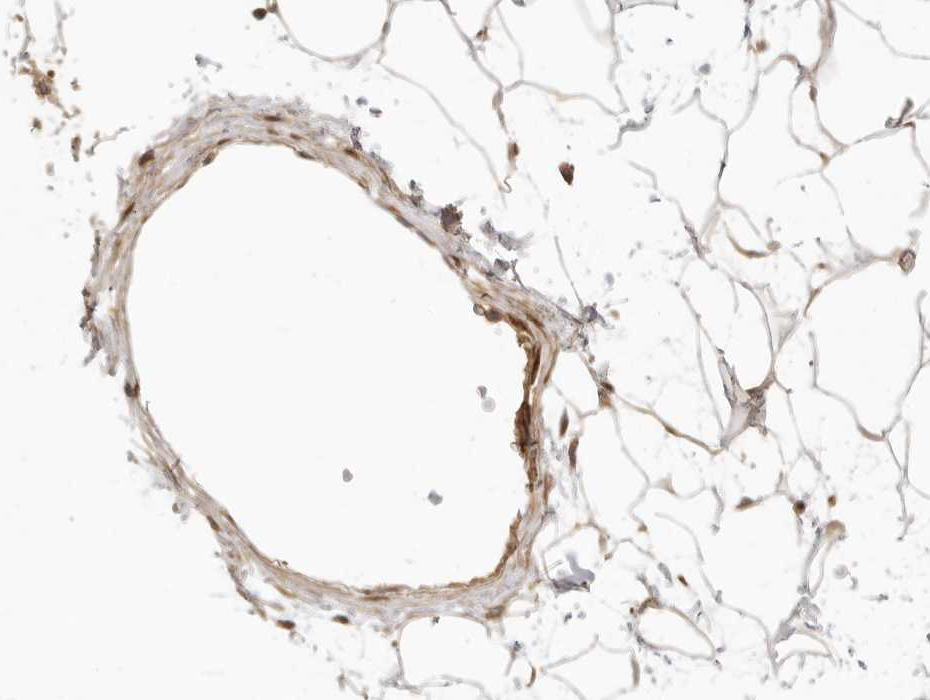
{"staining": {"intensity": "moderate", "quantity": ">75%", "location": "cytoplasmic/membranous"}, "tissue": "adipose tissue", "cell_type": "Adipocytes", "image_type": "normal", "snomed": [{"axis": "morphology", "description": "Normal tissue, NOS"}, {"axis": "topography", "description": "Soft tissue"}], "caption": "Protein staining of normal adipose tissue shows moderate cytoplasmic/membranous expression in about >75% of adipocytes.", "gene": "AHDC1", "patient": {"sex": "male", "age": 72}}